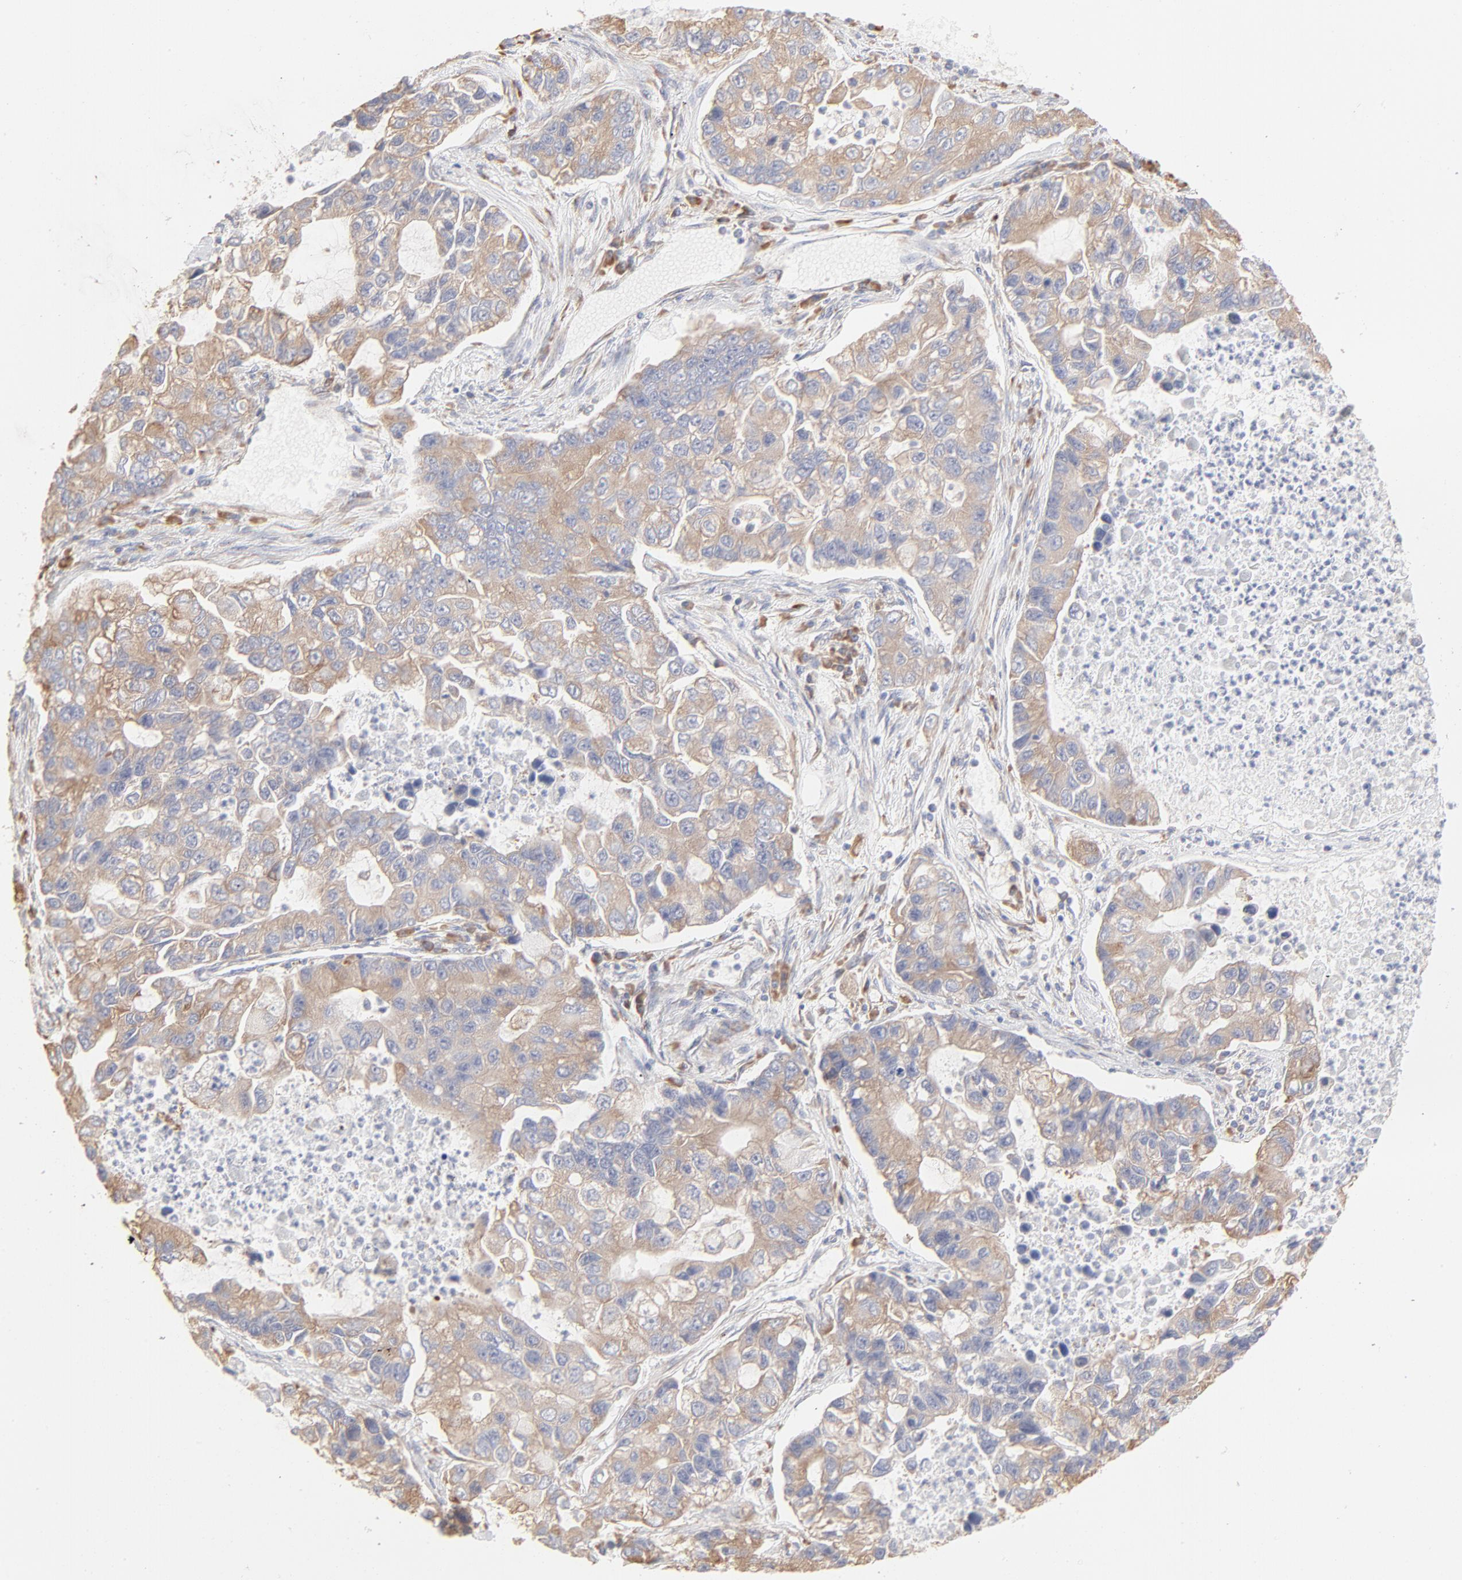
{"staining": {"intensity": "moderate", "quantity": ">75%", "location": "cytoplasmic/membranous"}, "tissue": "lung cancer", "cell_type": "Tumor cells", "image_type": "cancer", "snomed": [{"axis": "morphology", "description": "Adenocarcinoma, NOS"}, {"axis": "topography", "description": "Lung"}], "caption": "IHC (DAB) staining of human lung cancer (adenocarcinoma) displays moderate cytoplasmic/membranous protein staining in about >75% of tumor cells. (Stains: DAB in brown, nuclei in blue, Microscopy: brightfield microscopy at high magnification).", "gene": "RPS21", "patient": {"sex": "female", "age": 51}}